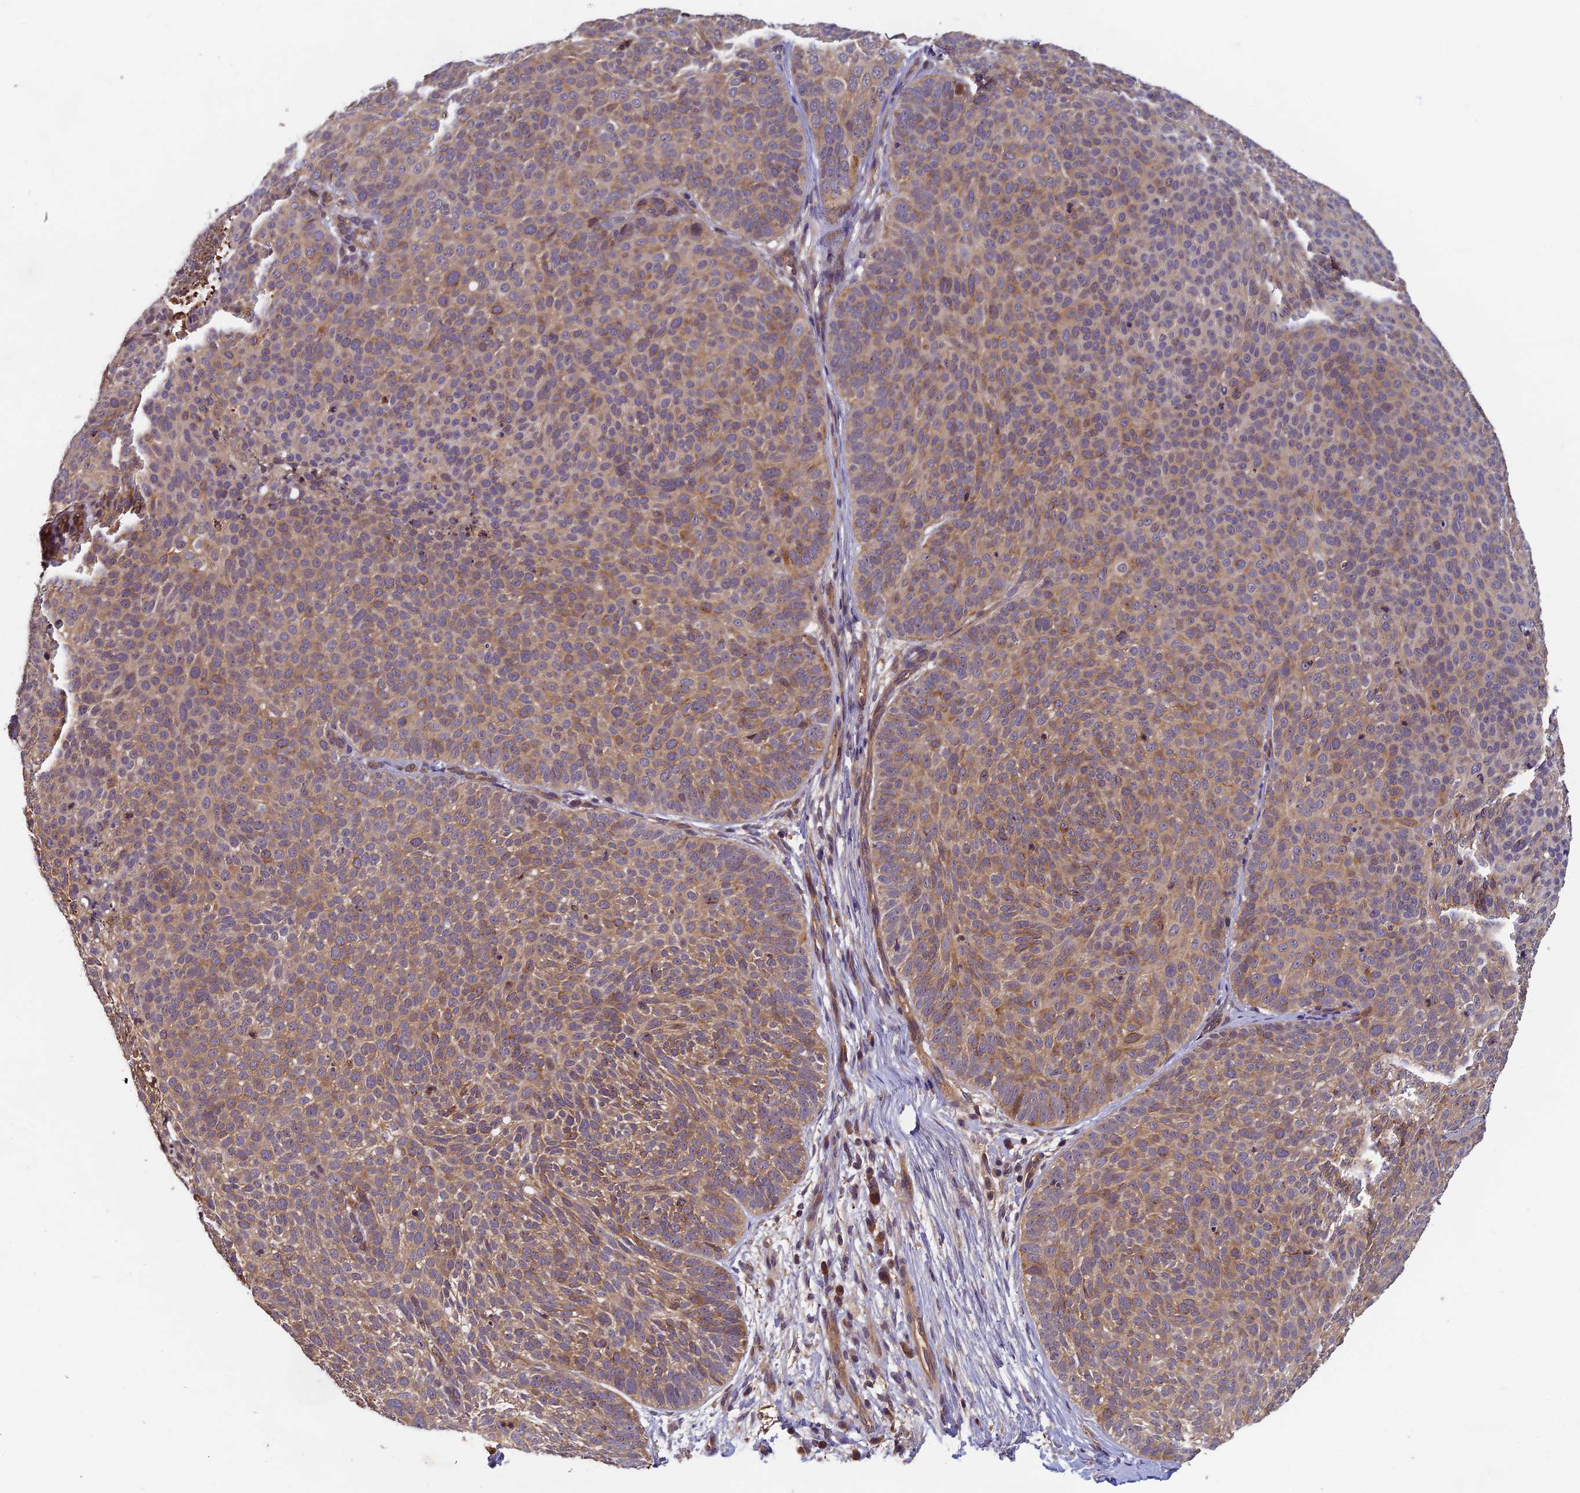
{"staining": {"intensity": "weak", "quantity": ">75%", "location": "cytoplasmic/membranous"}, "tissue": "skin cancer", "cell_type": "Tumor cells", "image_type": "cancer", "snomed": [{"axis": "morphology", "description": "Basal cell carcinoma"}, {"axis": "topography", "description": "Skin"}], "caption": "A low amount of weak cytoplasmic/membranous expression is identified in approximately >75% of tumor cells in skin cancer (basal cell carcinoma) tissue.", "gene": "PIKFYVE", "patient": {"sex": "male", "age": 85}}